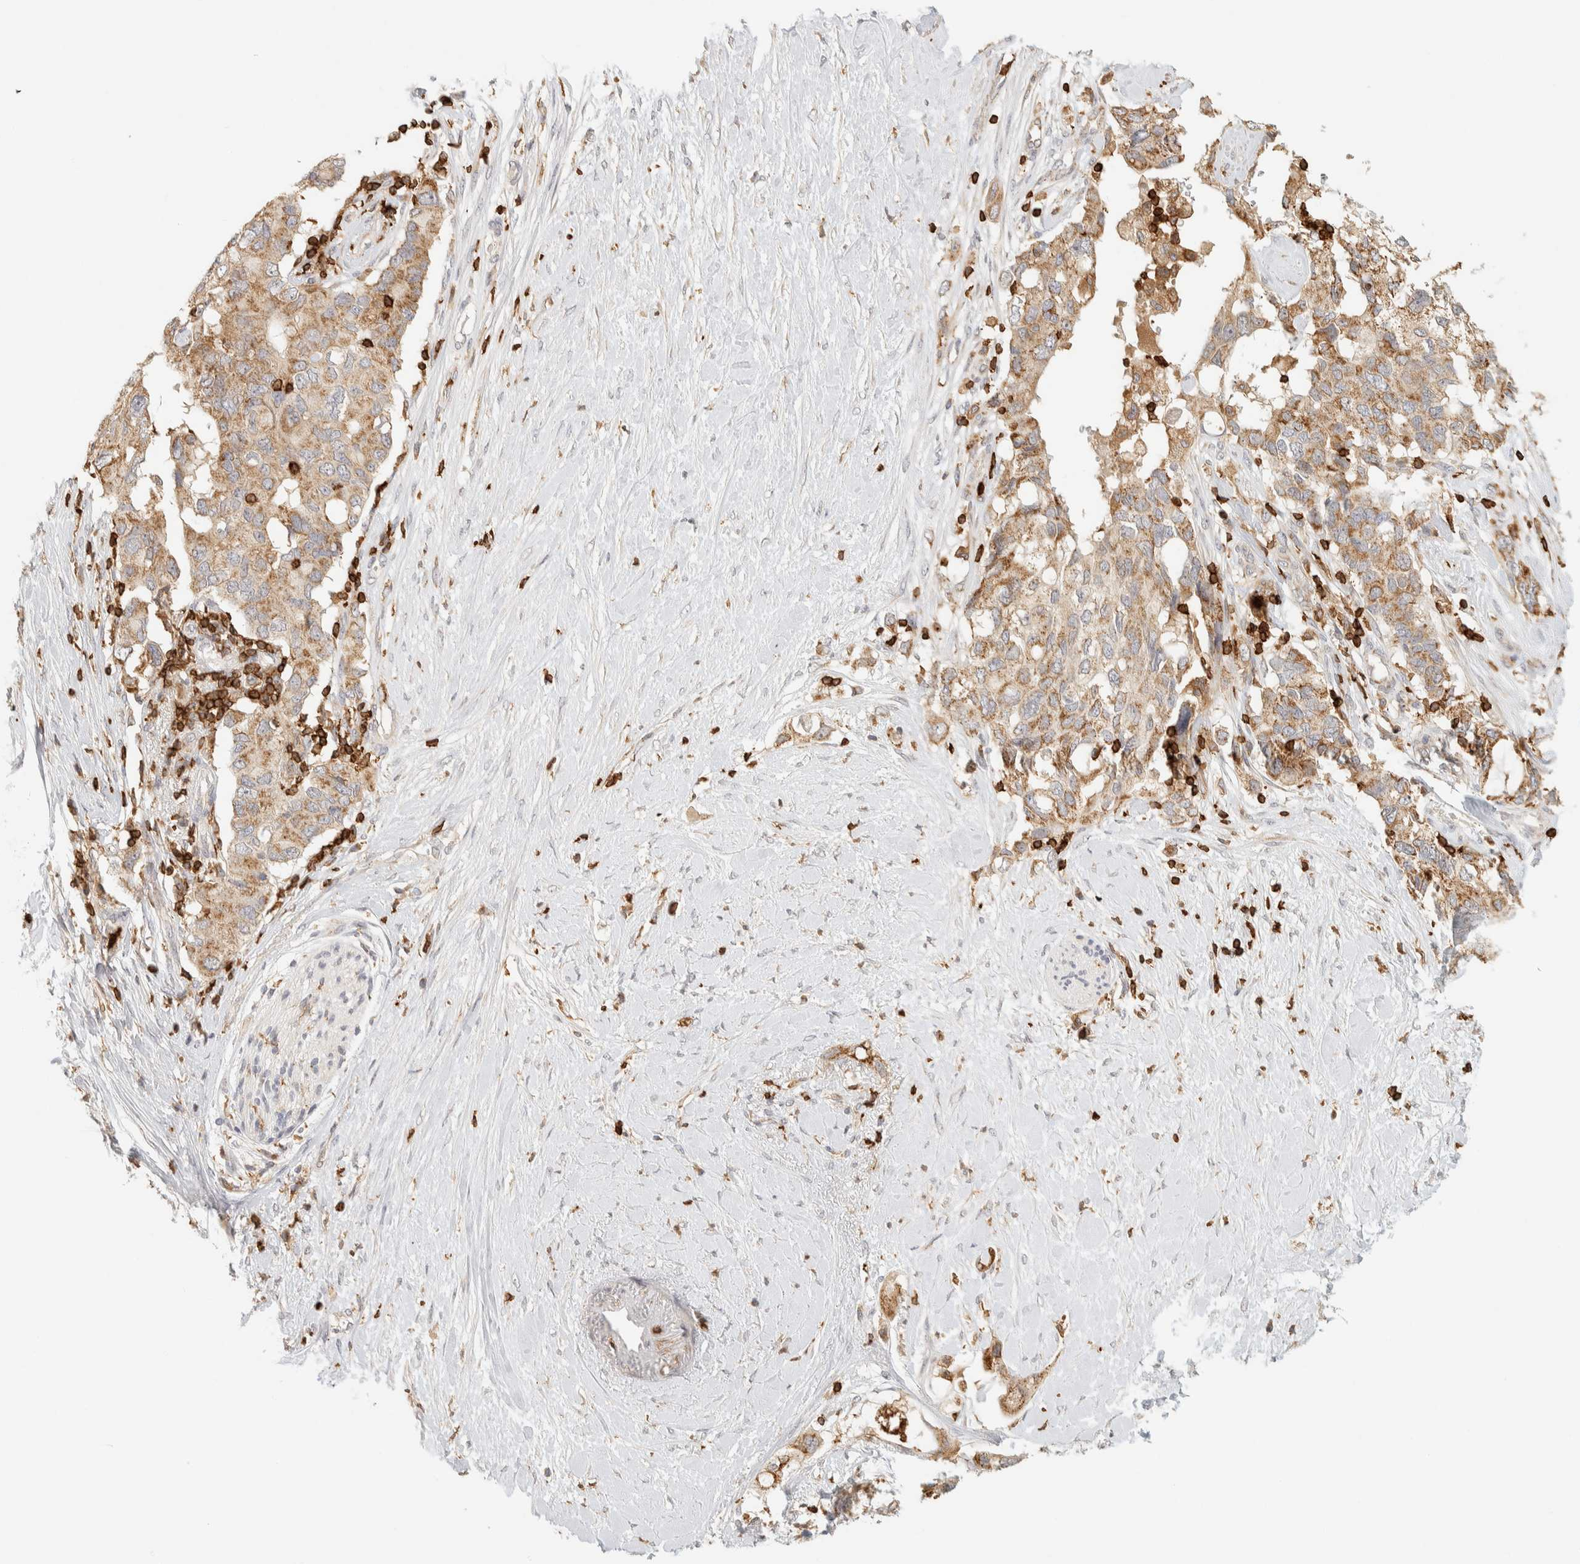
{"staining": {"intensity": "moderate", "quantity": ">75%", "location": "cytoplasmic/membranous"}, "tissue": "pancreatic cancer", "cell_type": "Tumor cells", "image_type": "cancer", "snomed": [{"axis": "morphology", "description": "Adenocarcinoma, NOS"}, {"axis": "topography", "description": "Pancreas"}], "caption": "Adenocarcinoma (pancreatic) stained for a protein reveals moderate cytoplasmic/membranous positivity in tumor cells. The staining is performed using DAB brown chromogen to label protein expression. The nuclei are counter-stained blue using hematoxylin.", "gene": "RUNDC1", "patient": {"sex": "female", "age": 56}}